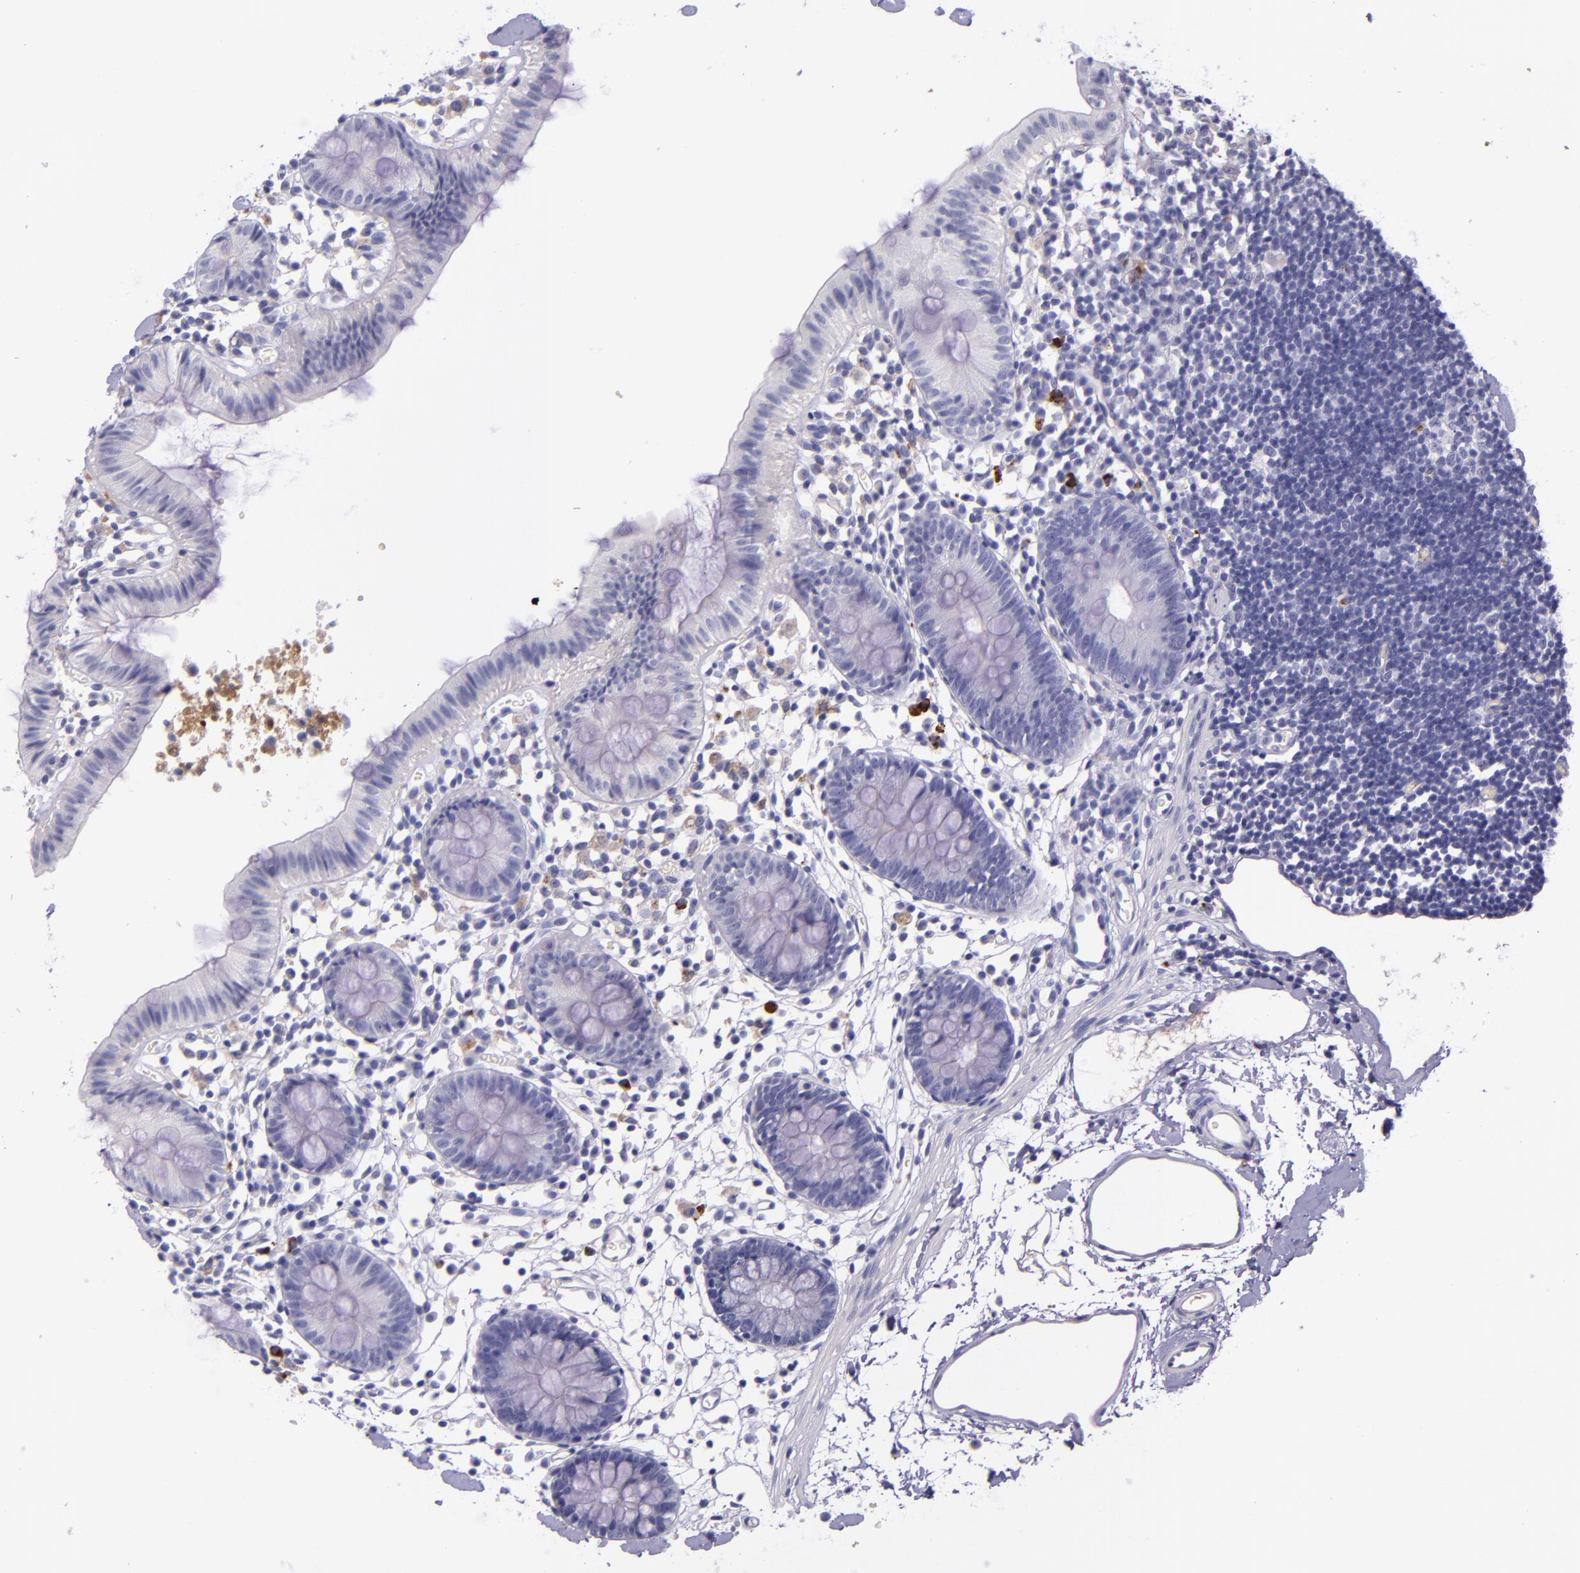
{"staining": {"intensity": "negative", "quantity": "none", "location": "none"}, "tissue": "colon", "cell_type": "Endothelial cells", "image_type": "normal", "snomed": [{"axis": "morphology", "description": "Normal tissue, NOS"}, {"axis": "topography", "description": "Colon"}], "caption": "Immunohistochemistry (IHC) photomicrograph of normal colon stained for a protein (brown), which displays no staining in endothelial cells. (DAB (3,3'-diaminobenzidine) immunohistochemistry visualized using brightfield microscopy, high magnification).", "gene": "KNG1", "patient": {"sex": "male", "age": 14}}